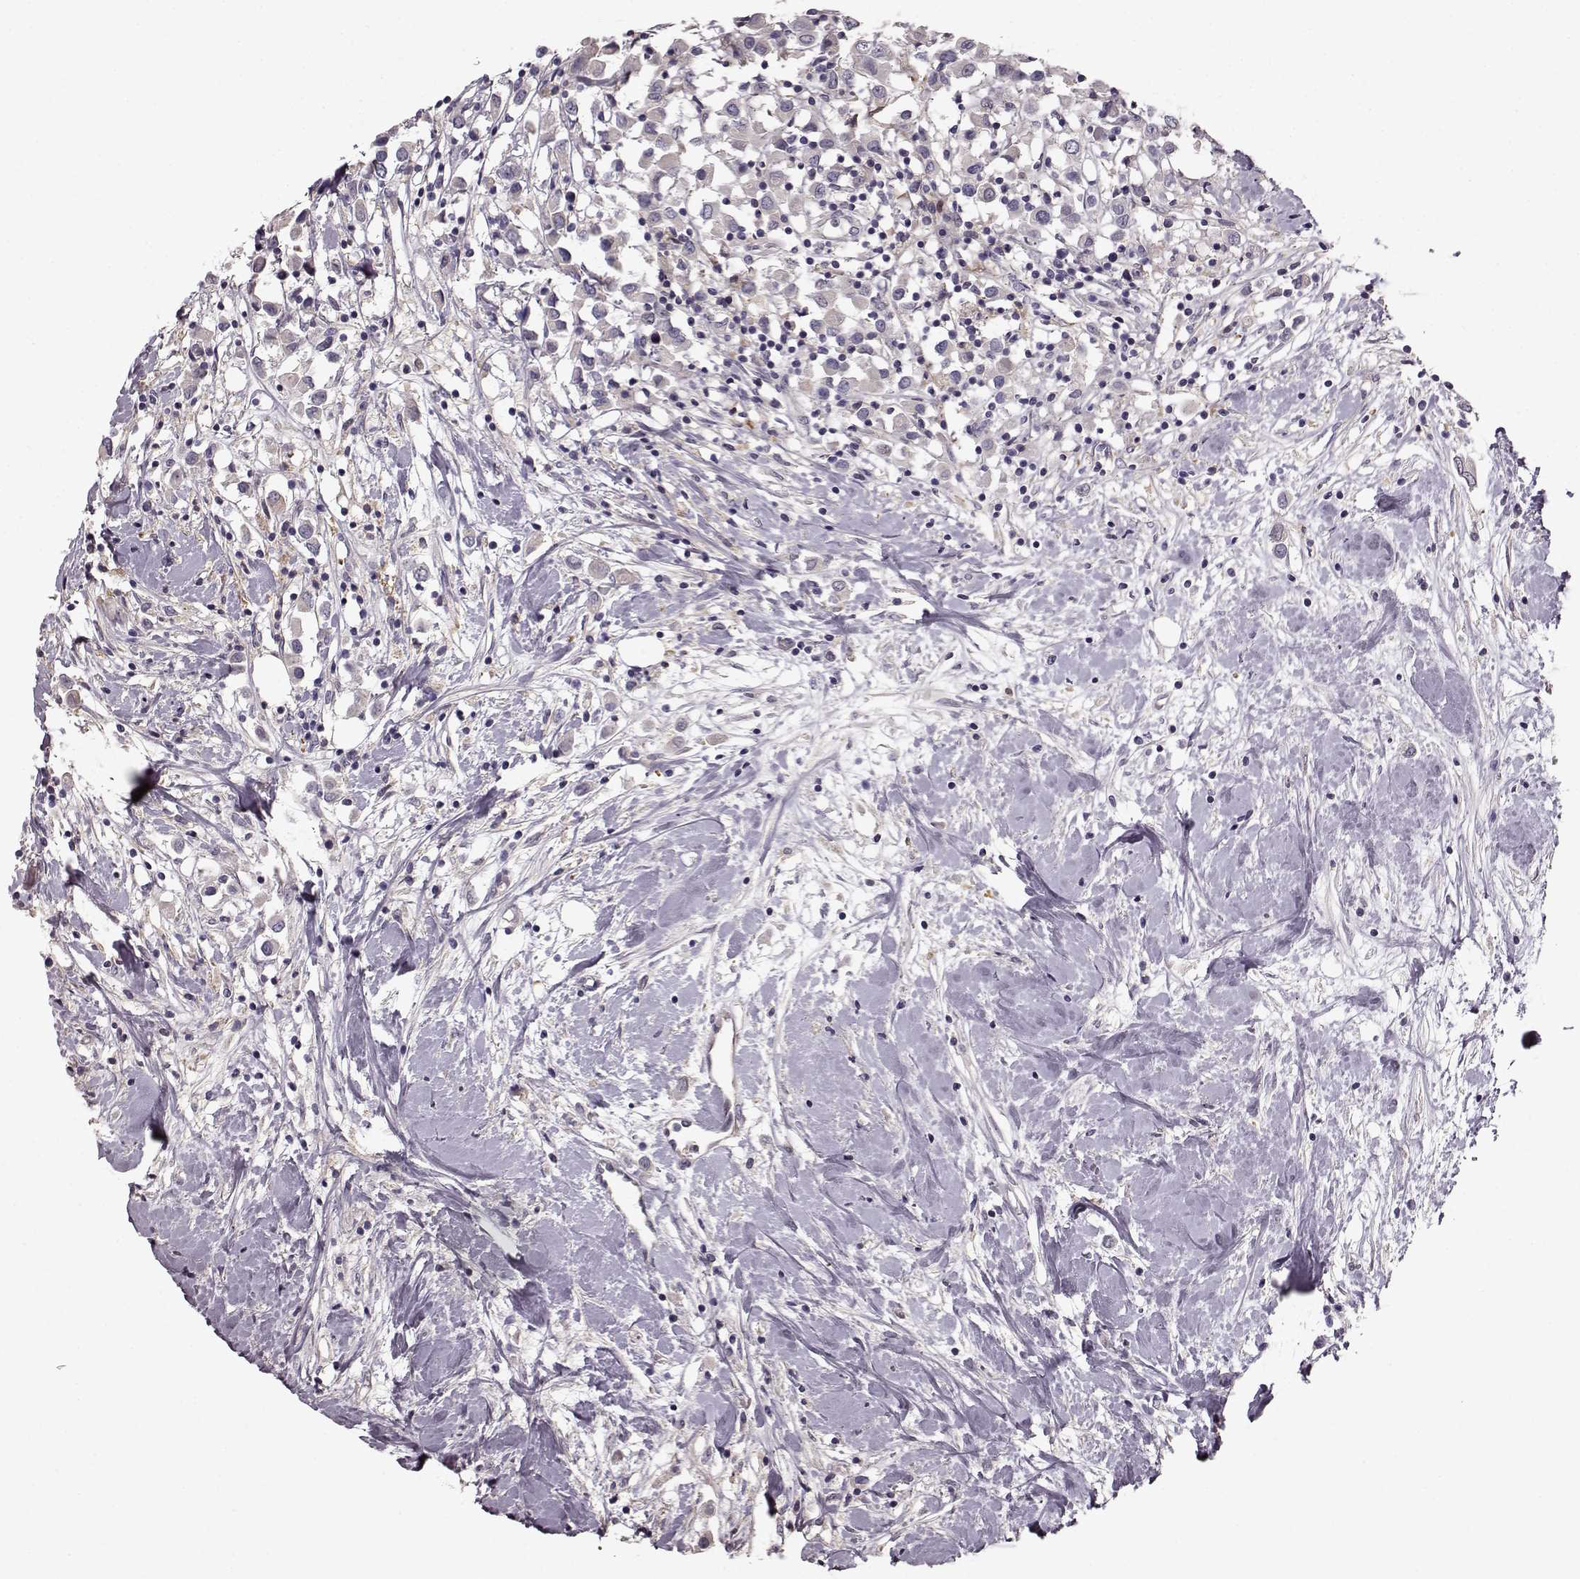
{"staining": {"intensity": "negative", "quantity": "none", "location": "none"}, "tissue": "breast cancer", "cell_type": "Tumor cells", "image_type": "cancer", "snomed": [{"axis": "morphology", "description": "Duct carcinoma"}, {"axis": "topography", "description": "Breast"}], "caption": "A histopathology image of breast intraductal carcinoma stained for a protein reveals no brown staining in tumor cells. (DAB immunohistochemistry visualized using brightfield microscopy, high magnification).", "gene": "MTR", "patient": {"sex": "female", "age": 61}}